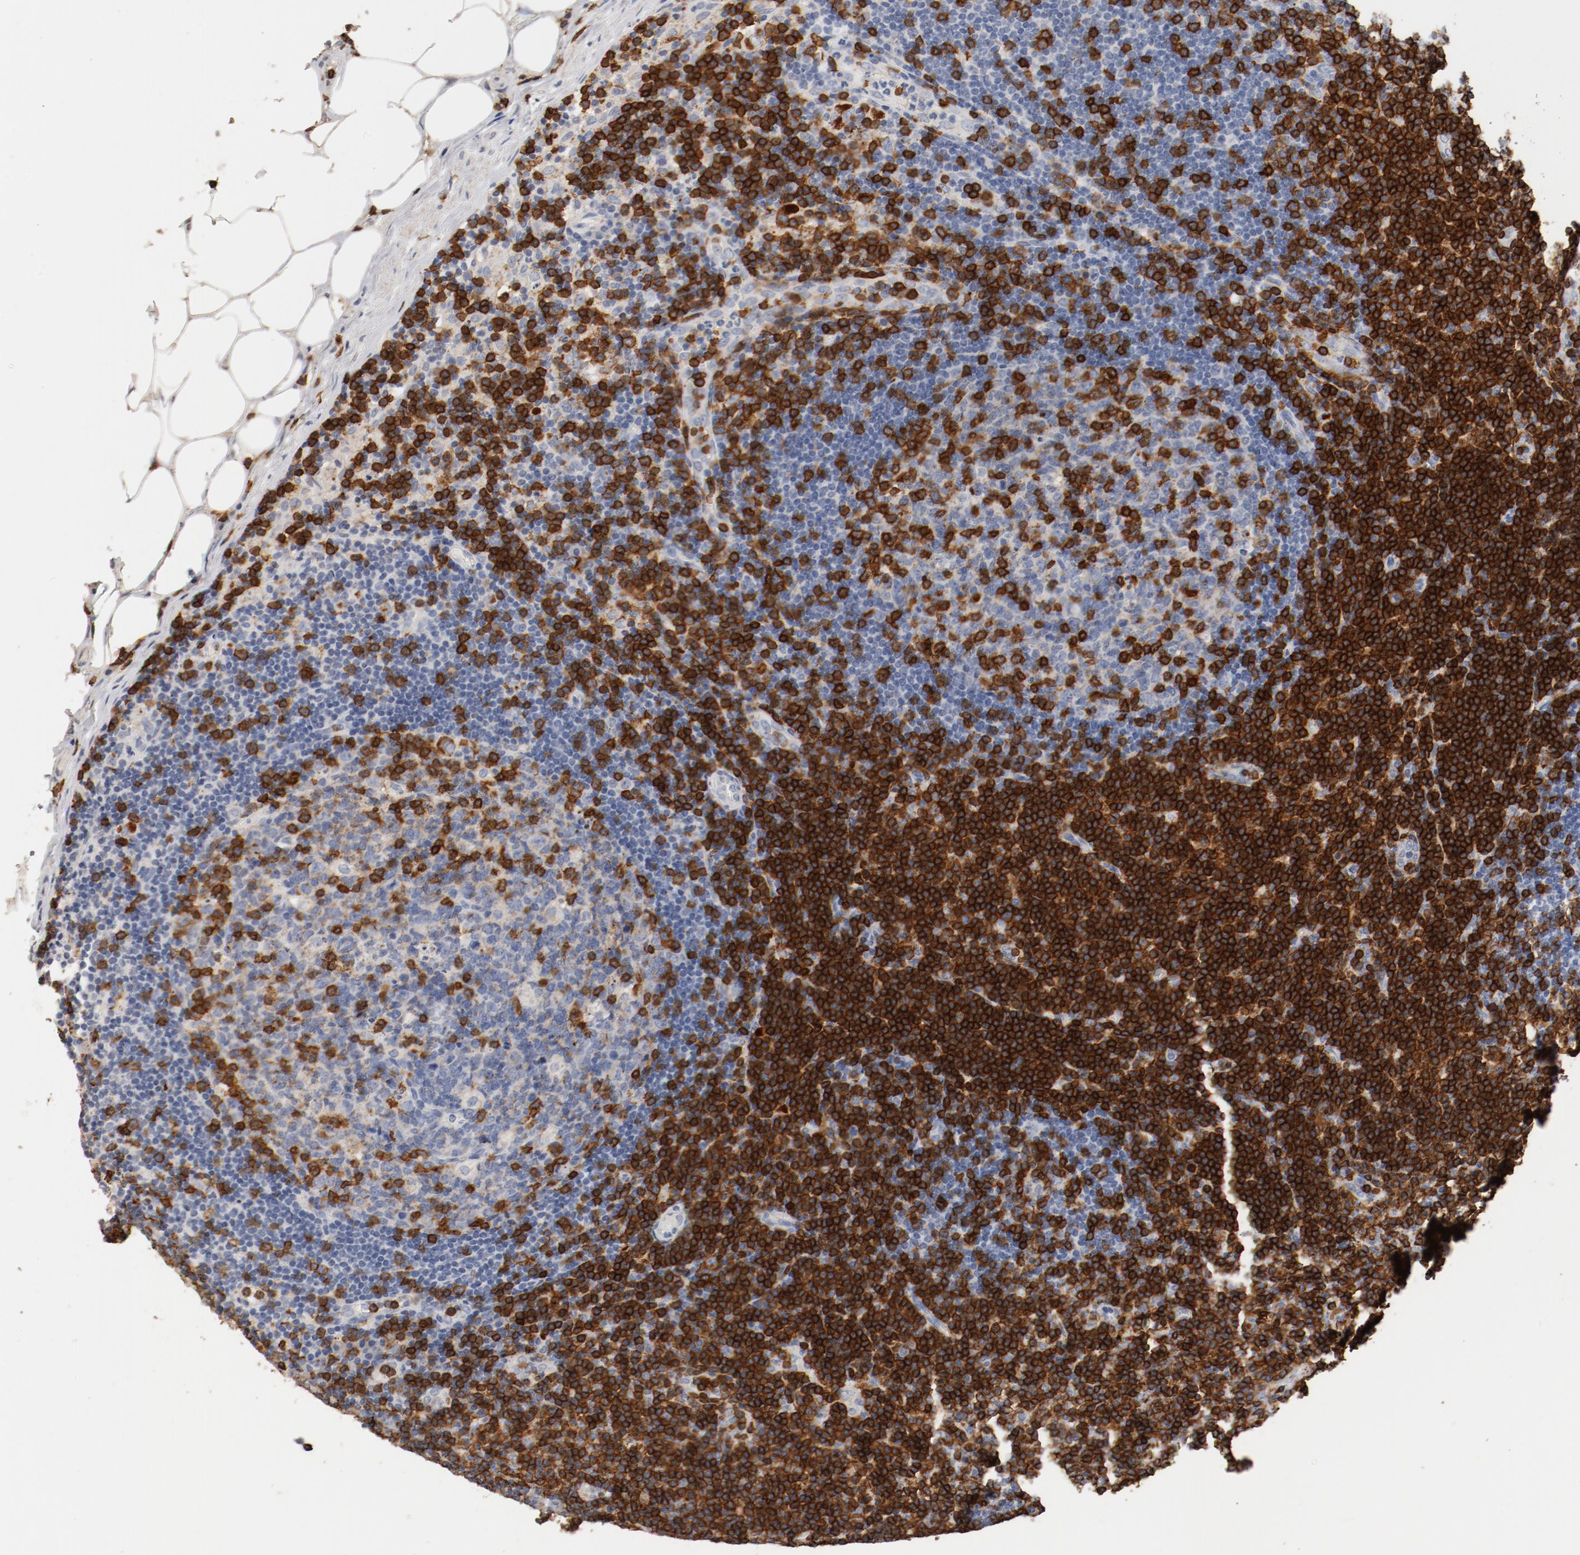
{"staining": {"intensity": "strong", "quantity": "25%-75%", "location": "cytoplasmic/membranous"}, "tissue": "lymph node", "cell_type": "Germinal center cells", "image_type": "normal", "snomed": [{"axis": "morphology", "description": "Normal tissue, NOS"}, {"axis": "morphology", "description": "Squamous cell carcinoma, metastatic, NOS"}, {"axis": "topography", "description": "Lymph node"}], "caption": "Protein expression by immunohistochemistry (IHC) displays strong cytoplasmic/membranous staining in approximately 25%-75% of germinal center cells in benign lymph node.", "gene": "CD247", "patient": {"sex": "female", "age": 53}}